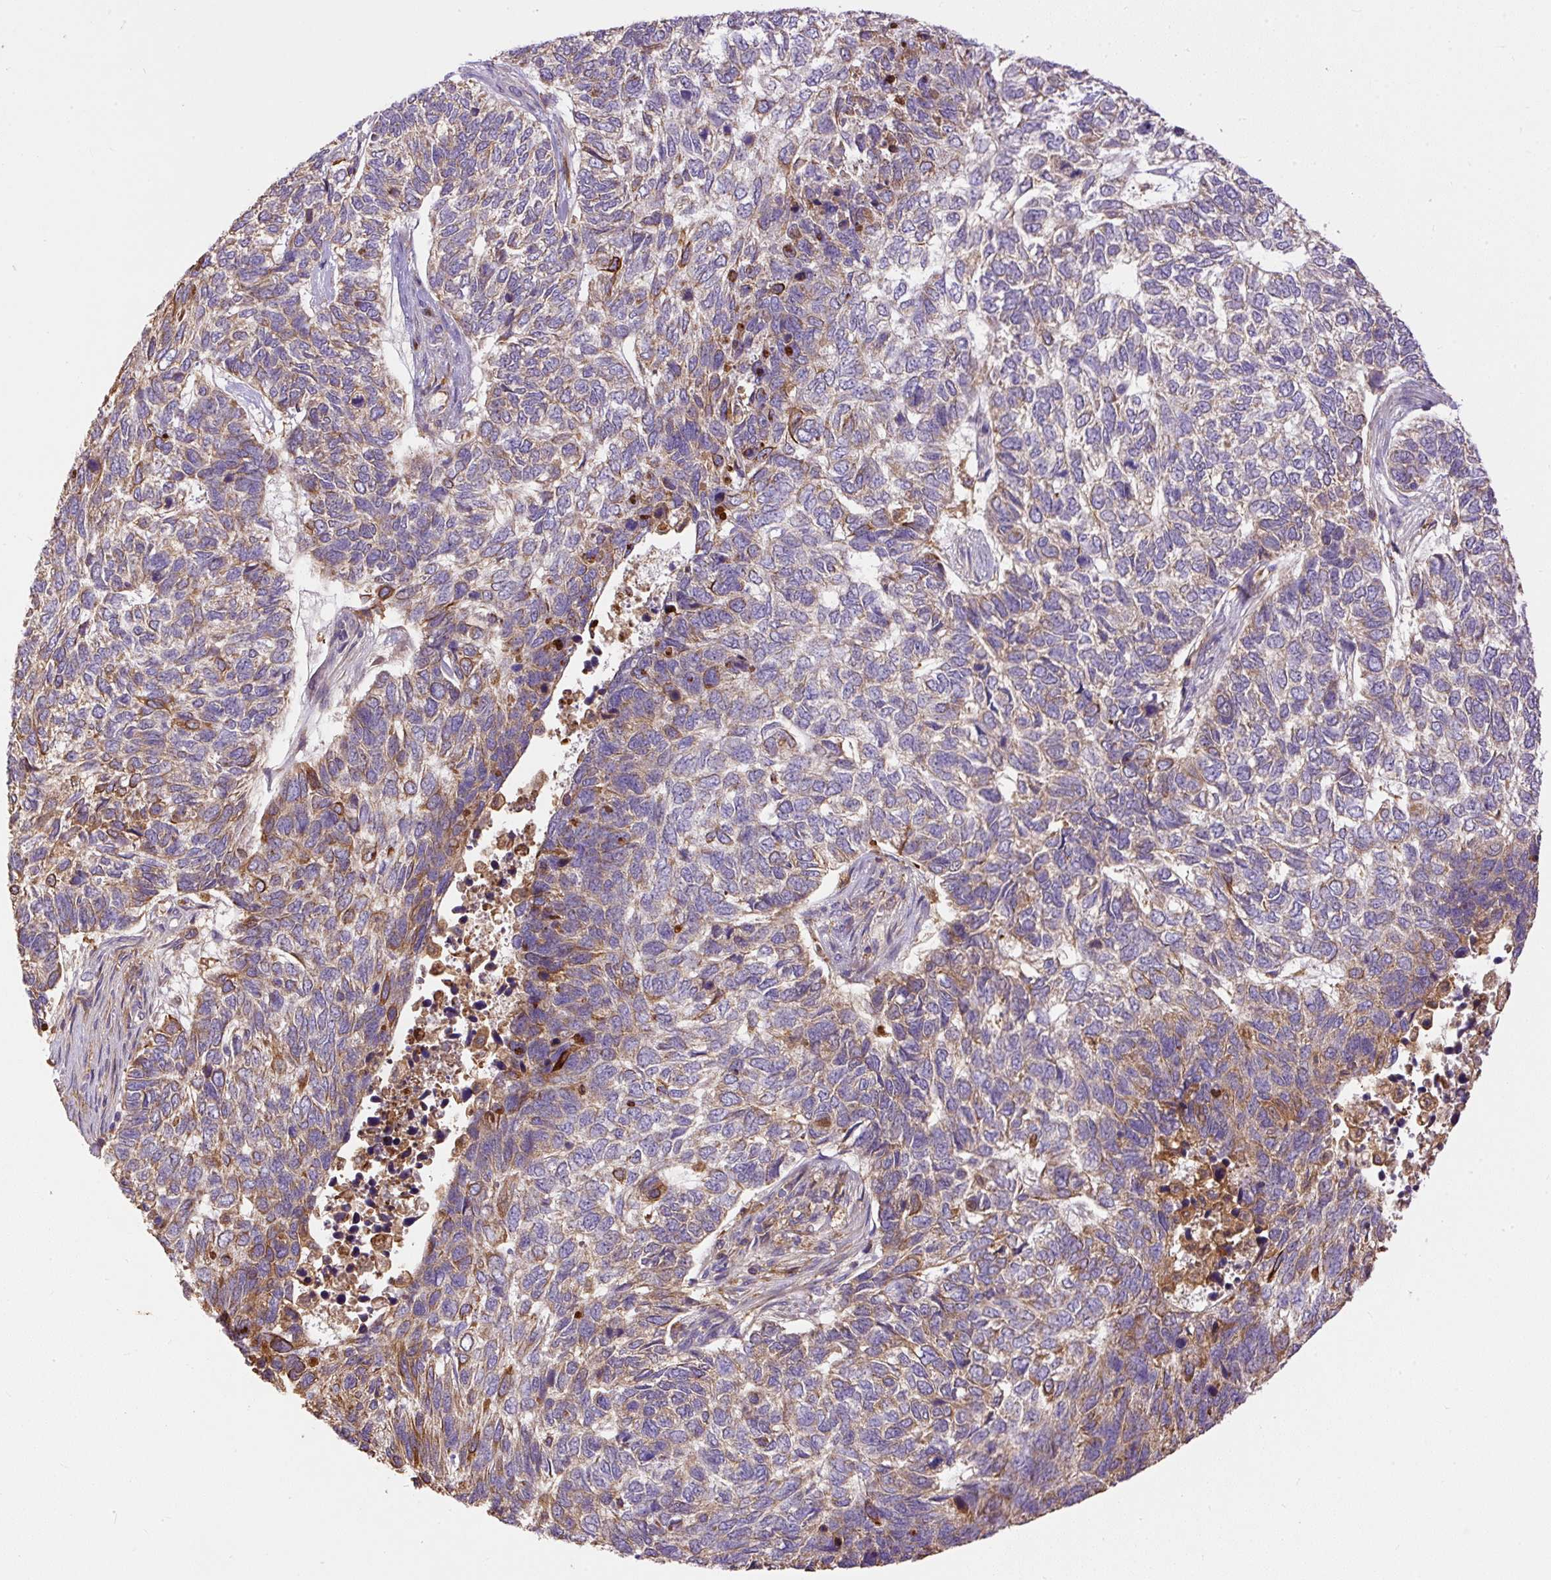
{"staining": {"intensity": "strong", "quantity": "<25%", "location": "cytoplasmic/membranous"}, "tissue": "skin cancer", "cell_type": "Tumor cells", "image_type": "cancer", "snomed": [{"axis": "morphology", "description": "Basal cell carcinoma"}, {"axis": "topography", "description": "Skin"}], "caption": "Immunohistochemistry (DAB (3,3'-diaminobenzidine)) staining of skin cancer (basal cell carcinoma) shows strong cytoplasmic/membranous protein expression in about <25% of tumor cells.", "gene": "DAPK1", "patient": {"sex": "female", "age": 65}}